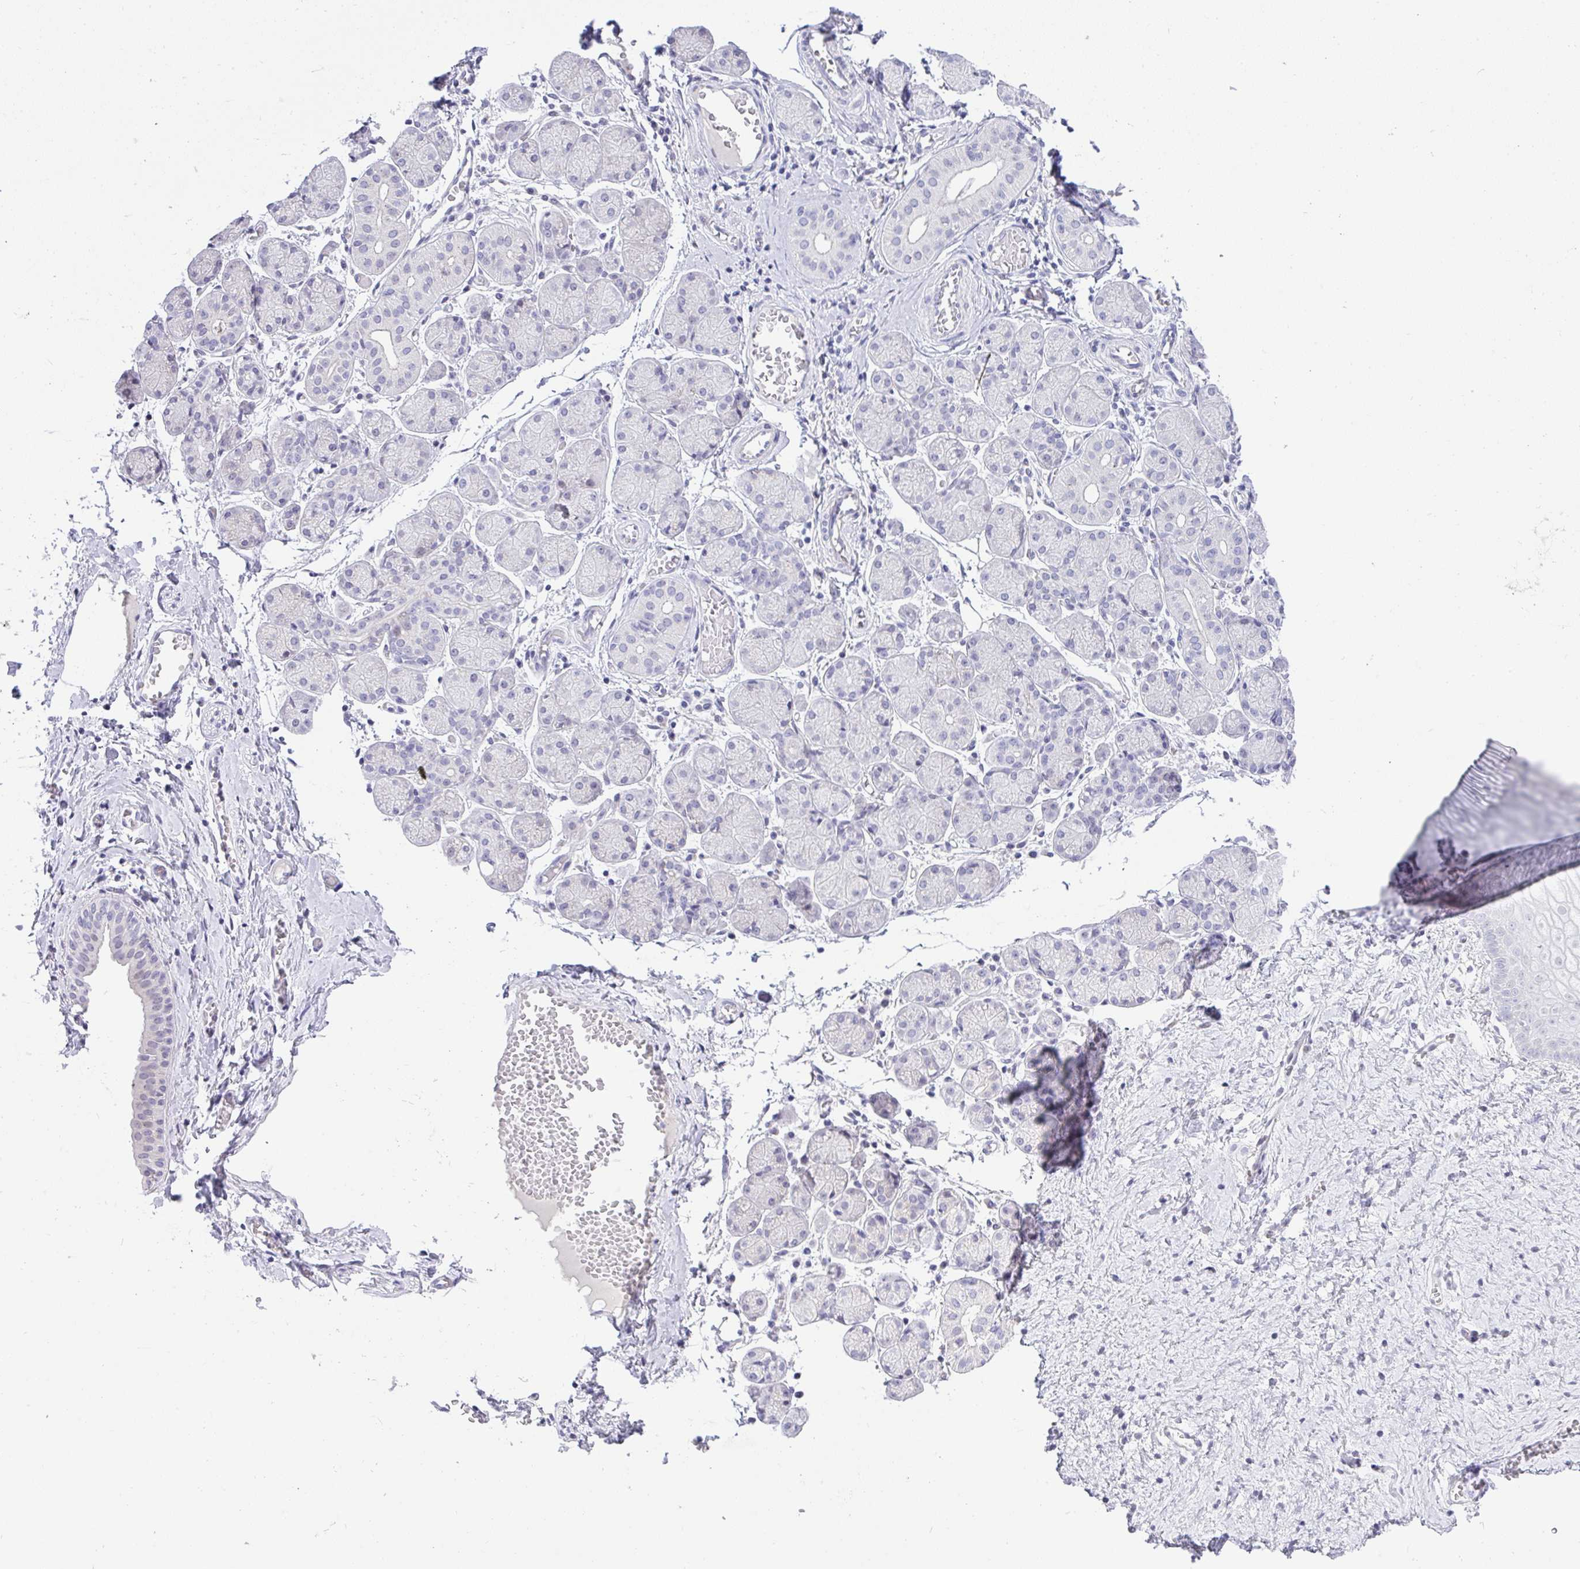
{"staining": {"intensity": "negative", "quantity": "none", "location": "none"}, "tissue": "salivary gland", "cell_type": "Glandular cells", "image_type": "normal", "snomed": [{"axis": "morphology", "description": "Normal tissue, NOS"}, {"axis": "topography", "description": "Salivary gland"}], "caption": "The photomicrograph reveals no significant staining in glandular cells of salivary gland.", "gene": "FAM177A1", "patient": {"sex": "female", "age": 24}}